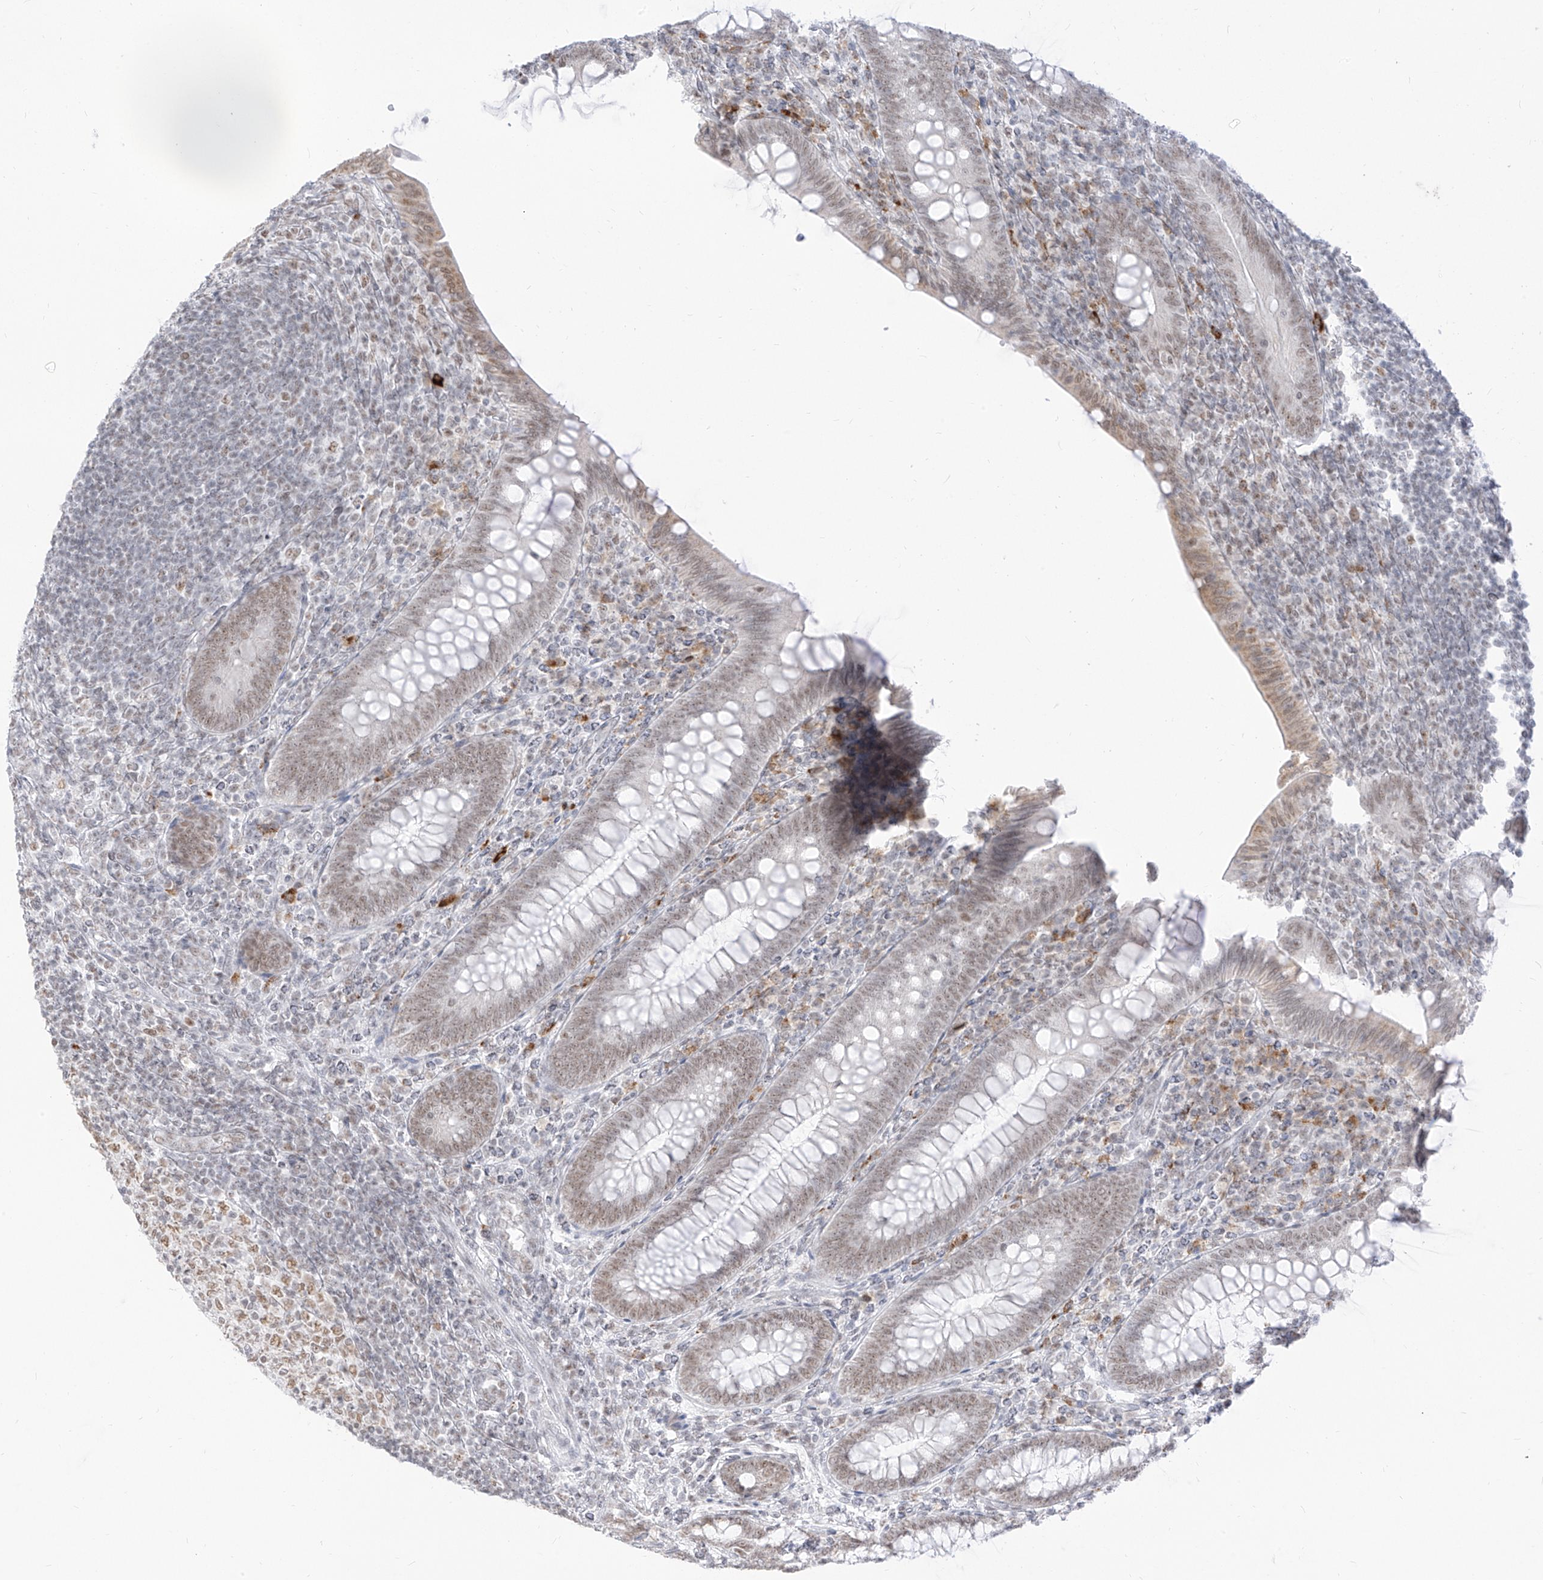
{"staining": {"intensity": "moderate", "quantity": ">75%", "location": "nuclear"}, "tissue": "appendix", "cell_type": "Glandular cells", "image_type": "normal", "snomed": [{"axis": "morphology", "description": "Normal tissue, NOS"}, {"axis": "topography", "description": "Appendix"}], "caption": "Immunohistochemistry (IHC) of normal appendix demonstrates medium levels of moderate nuclear expression in about >75% of glandular cells. (brown staining indicates protein expression, while blue staining denotes nuclei).", "gene": "SUPT5H", "patient": {"sex": "male", "age": 14}}